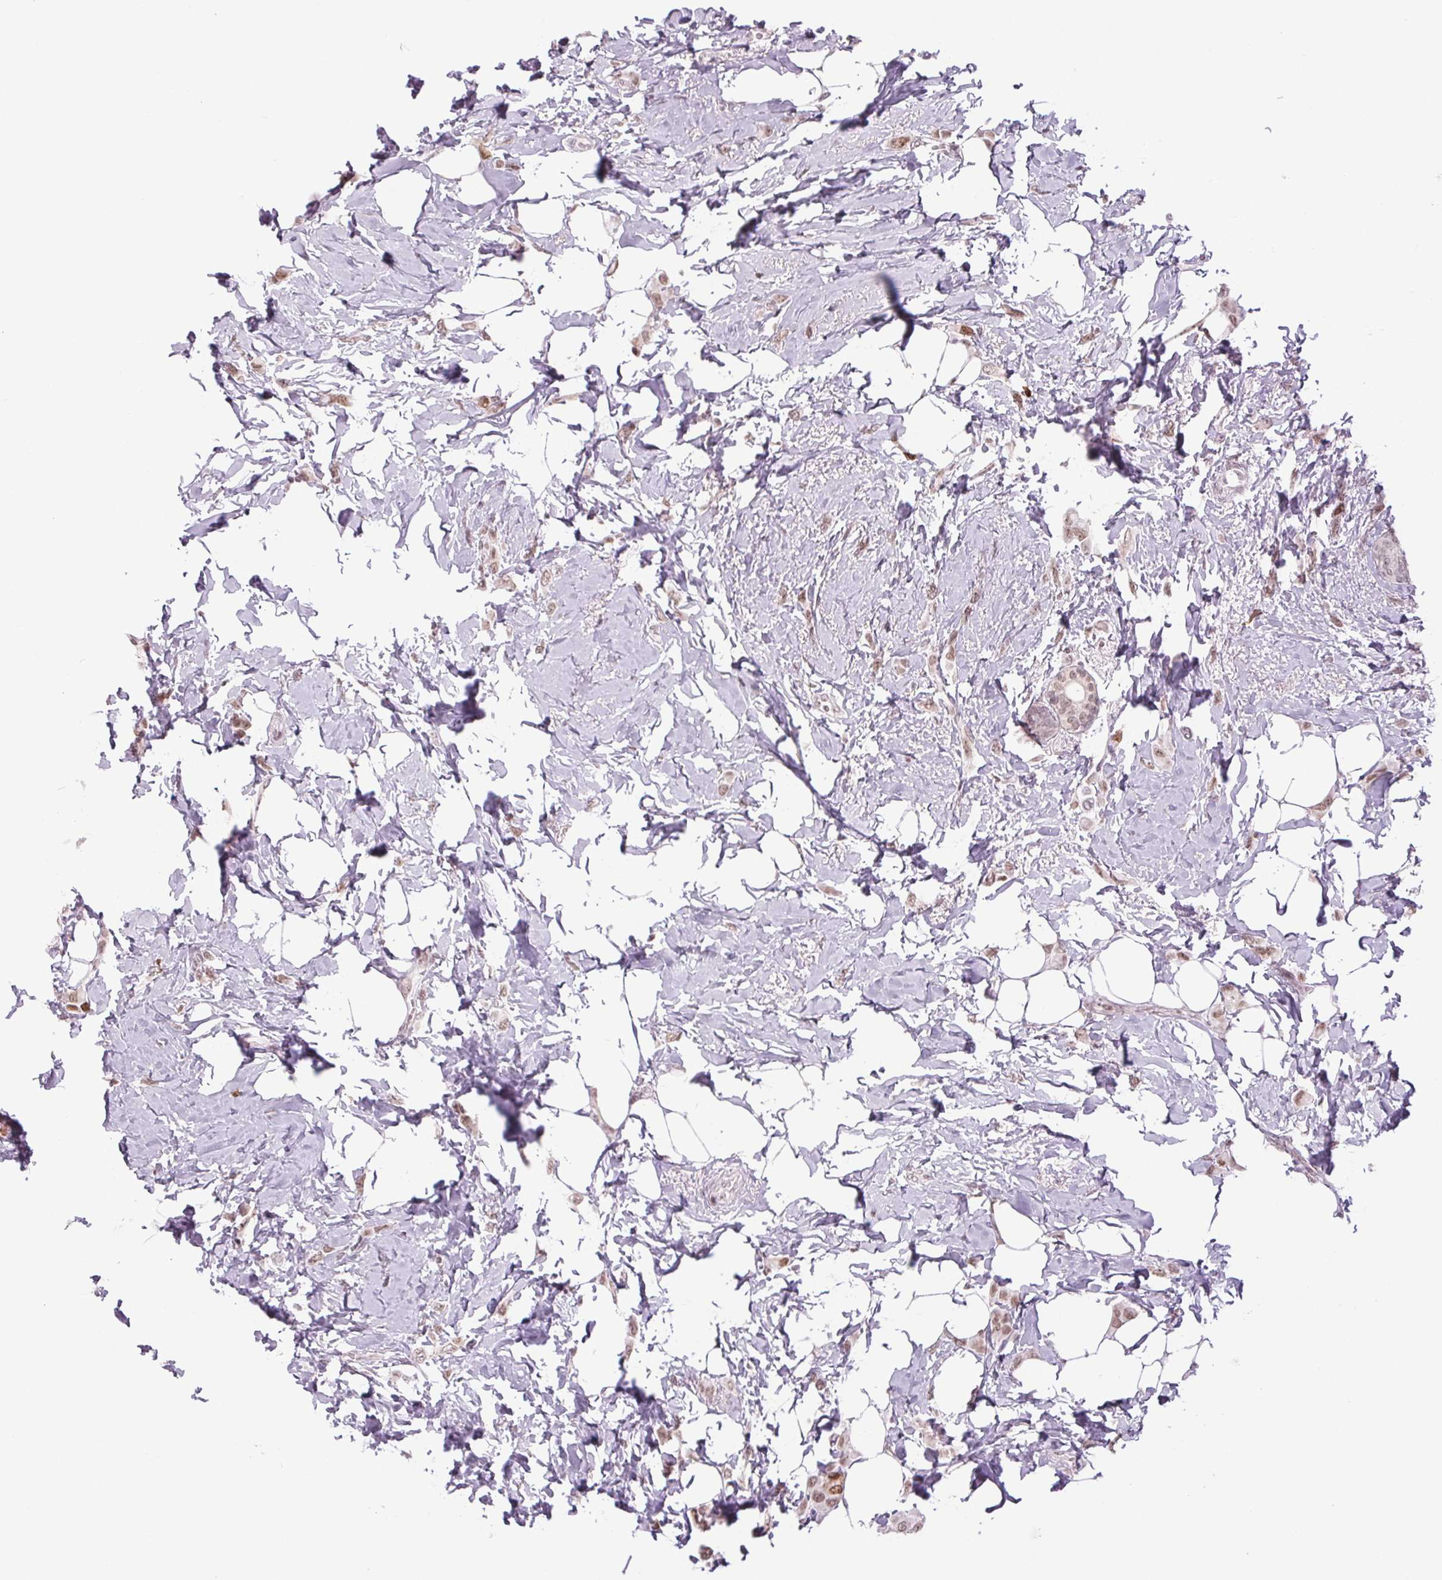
{"staining": {"intensity": "weak", "quantity": ">75%", "location": "nuclear"}, "tissue": "breast cancer", "cell_type": "Tumor cells", "image_type": "cancer", "snomed": [{"axis": "morphology", "description": "Lobular carcinoma"}, {"axis": "topography", "description": "Breast"}], "caption": "Human breast lobular carcinoma stained for a protein (brown) demonstrates weak nuclear positive expression in about >75% of tumor cells.", "gene": "SMIM6", "patient": {"sex": "female", "age": 66}}